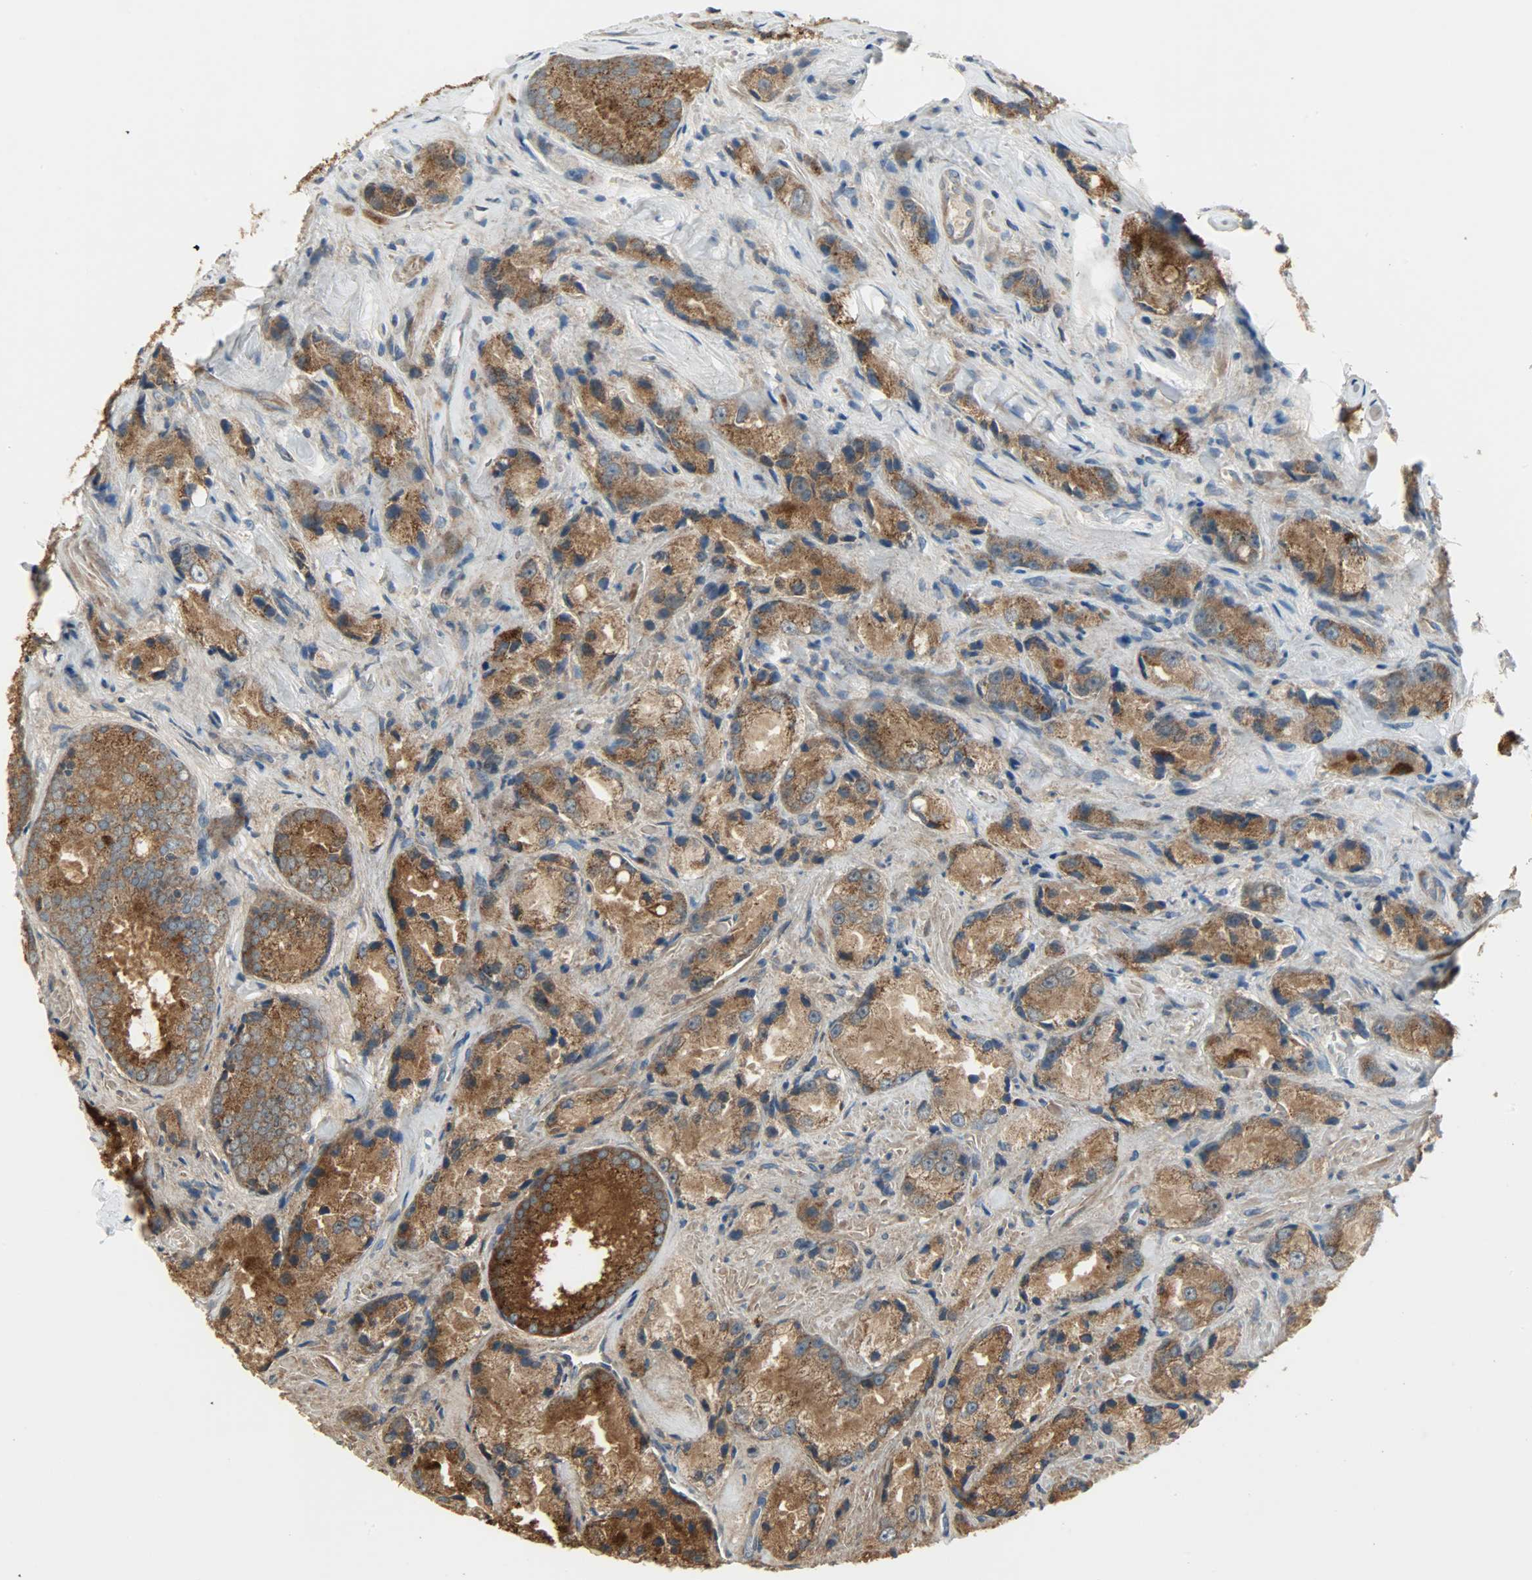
{"staining": {"intensity": "strong", "quantity": ">75%", "location": "cytoplasmic/membranous"}, "tissue": "prostate cancer", "cell_type": "Tumor cells", "image_type": "cancer", "snomed": [{"axis": "morphology", "description": "Adenocarcinoma, Low grade"}, {"axis": "topography", "description": "Prostate"}], "caption": "A micrograph of prostate cancer stained for a protein shows strong cytoplasmic/membranous brown staining in tumor cells. The protein of interest is shown in brown color, while the nuclei are stained blue.", "gene": "PPP1R1B", "patient": {"sex": "male", "age": 64}}